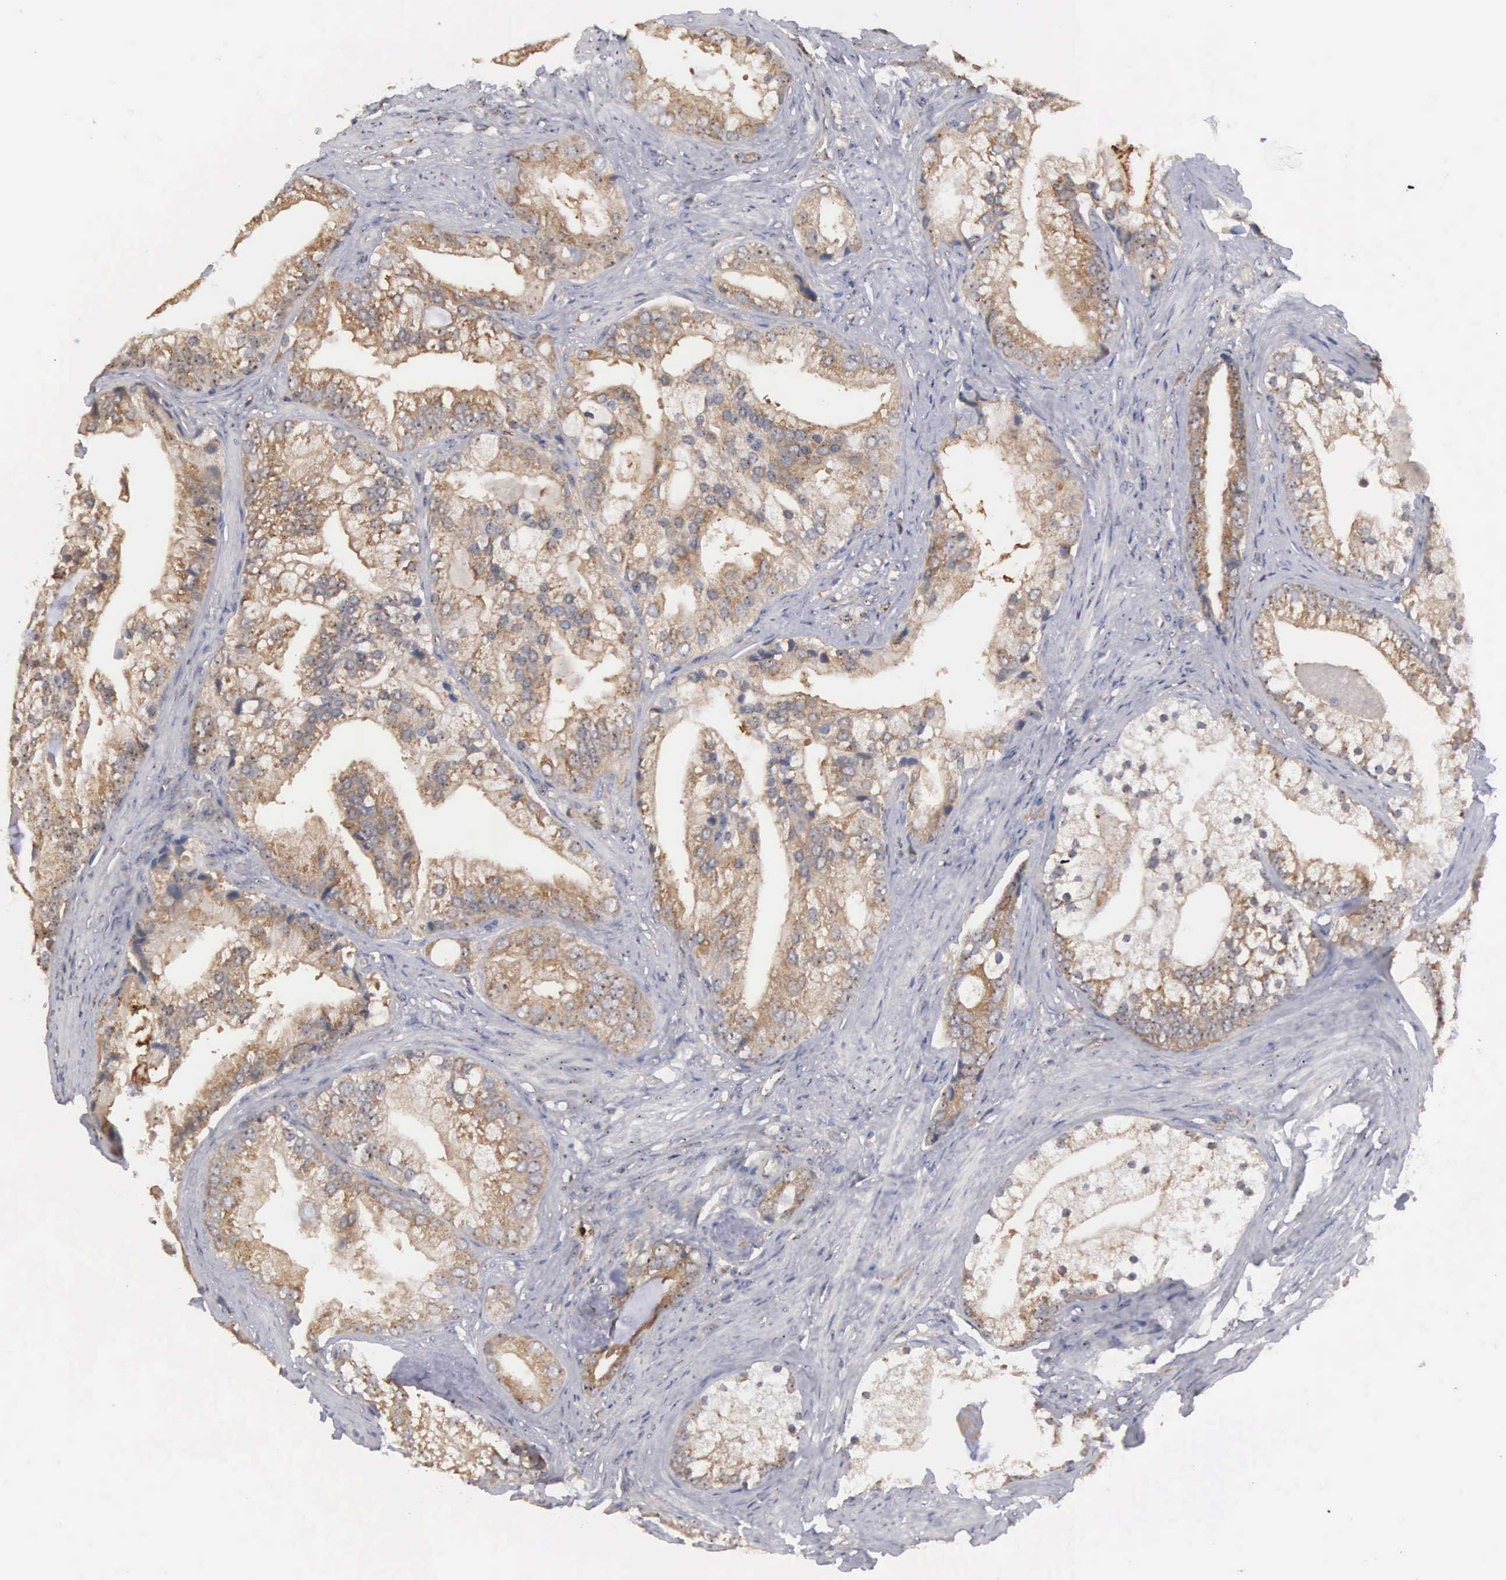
{"staining": {"intensity": "strong", "quantity": ">75%", "location": "cytoplasmic/membranous"}, "tissue": "prostate cancer", "cell_type": "Tumor cells", "image_type": "cancer", "snomed": [{"axis": "morphology", "description": "Adenocarcinoma, Low grade"}, {"axis": "topography", "description": "Prostate"}], "caption": "Tumor cells display strong cytoplasmic/membranous expression in about >75% of cells in prostate cancer (adenocarcinoma (low-grade)).", "gene": "AMN", "patient": {"sex": "male", "age": 71}}